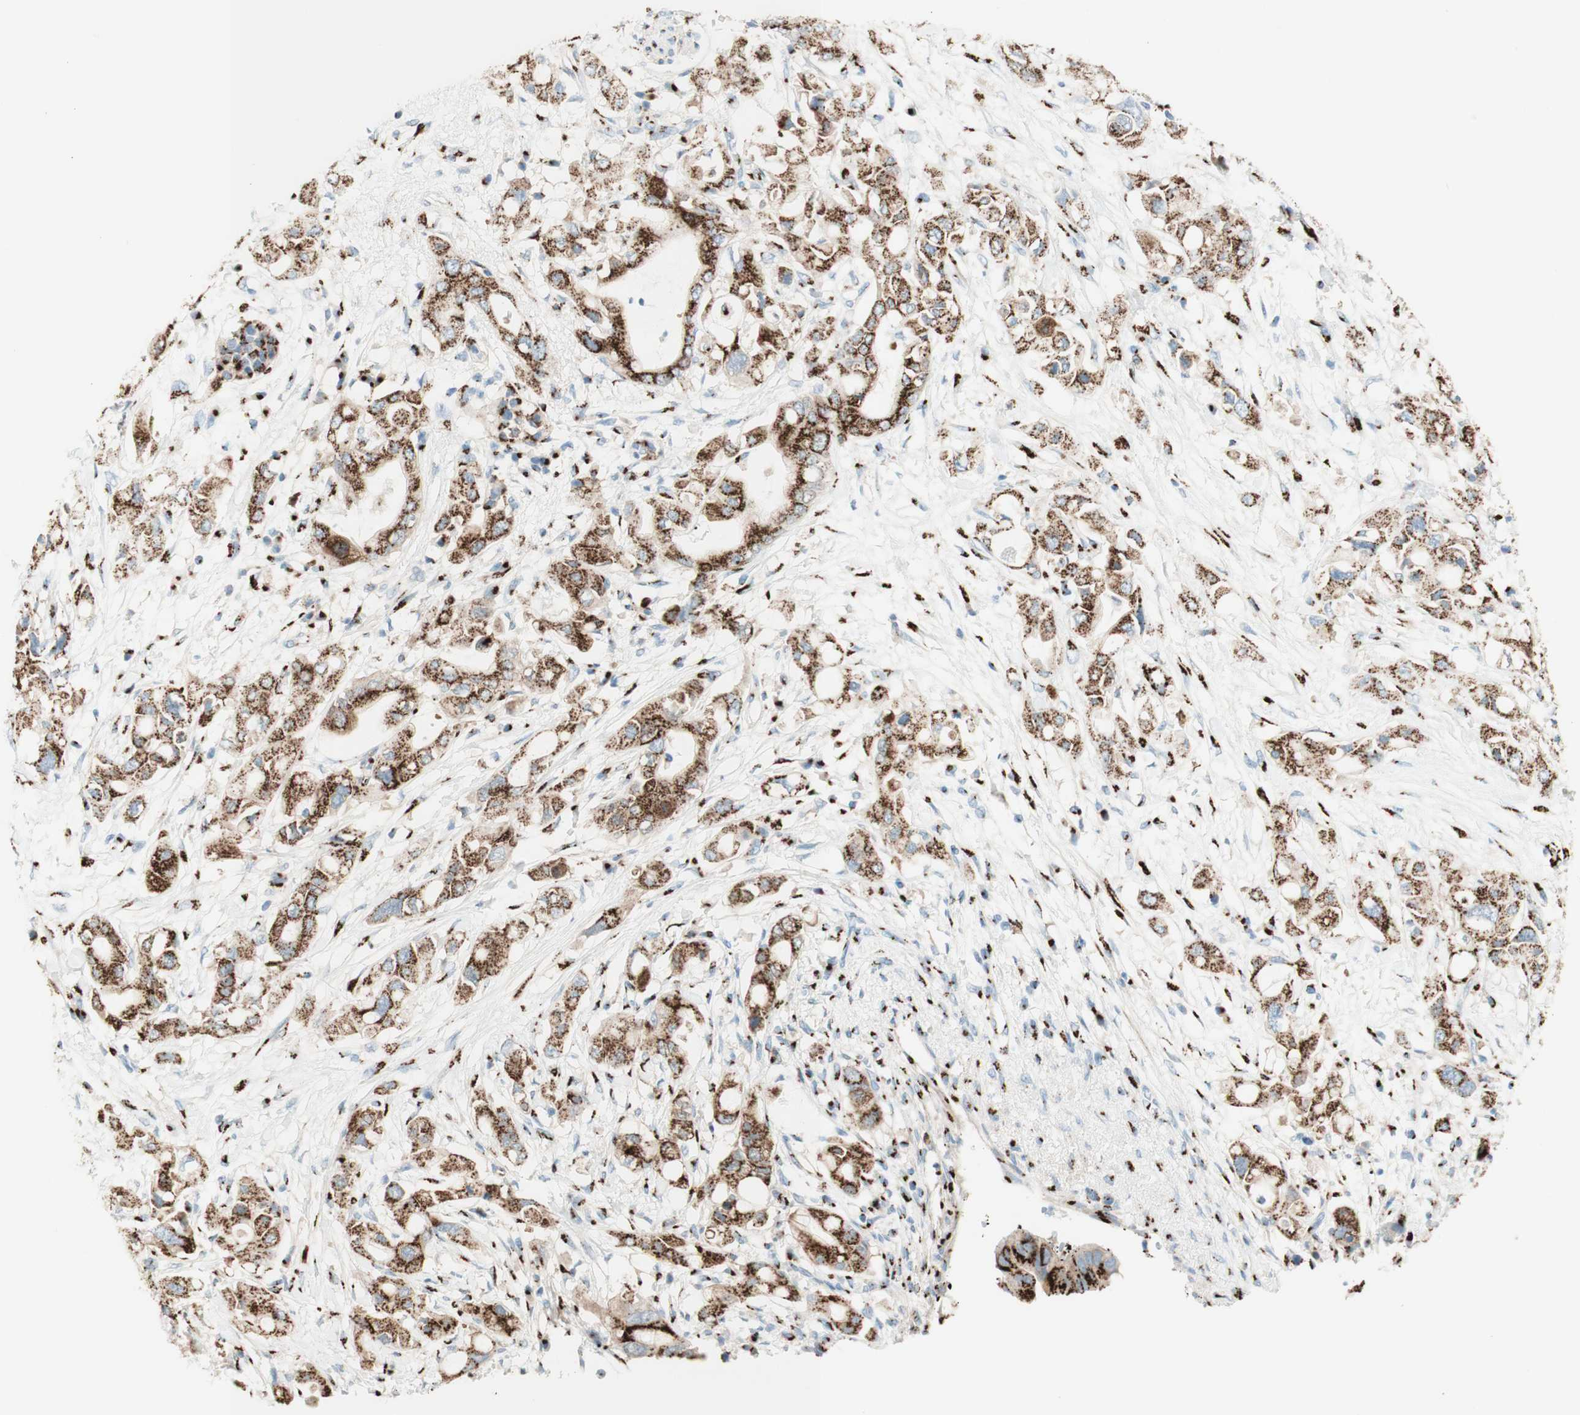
{"staining": {"intensity": "strong", "quantity": ">75%", "location": "cytoplasmic/membranous"}, "tissue": "pancreatic cancer", "cell_type": "Tumor cells", "image_type": "cancer", "snomed": [{"axis": "morphology", "description": "Adenocarcinoma, NOS"}, {"axis": "topography", "description": "Pancreas"}], "caption": "The image displays staining of pancreatic adenocarcinoma, revealing strong cytoplasmic/membranous protein staining (brown color) within tumor cells. (IHC, brightfield microscopy, high magnification).", "gene": "GOLGB1", "patient": {"sex": "female", "age": 56}}